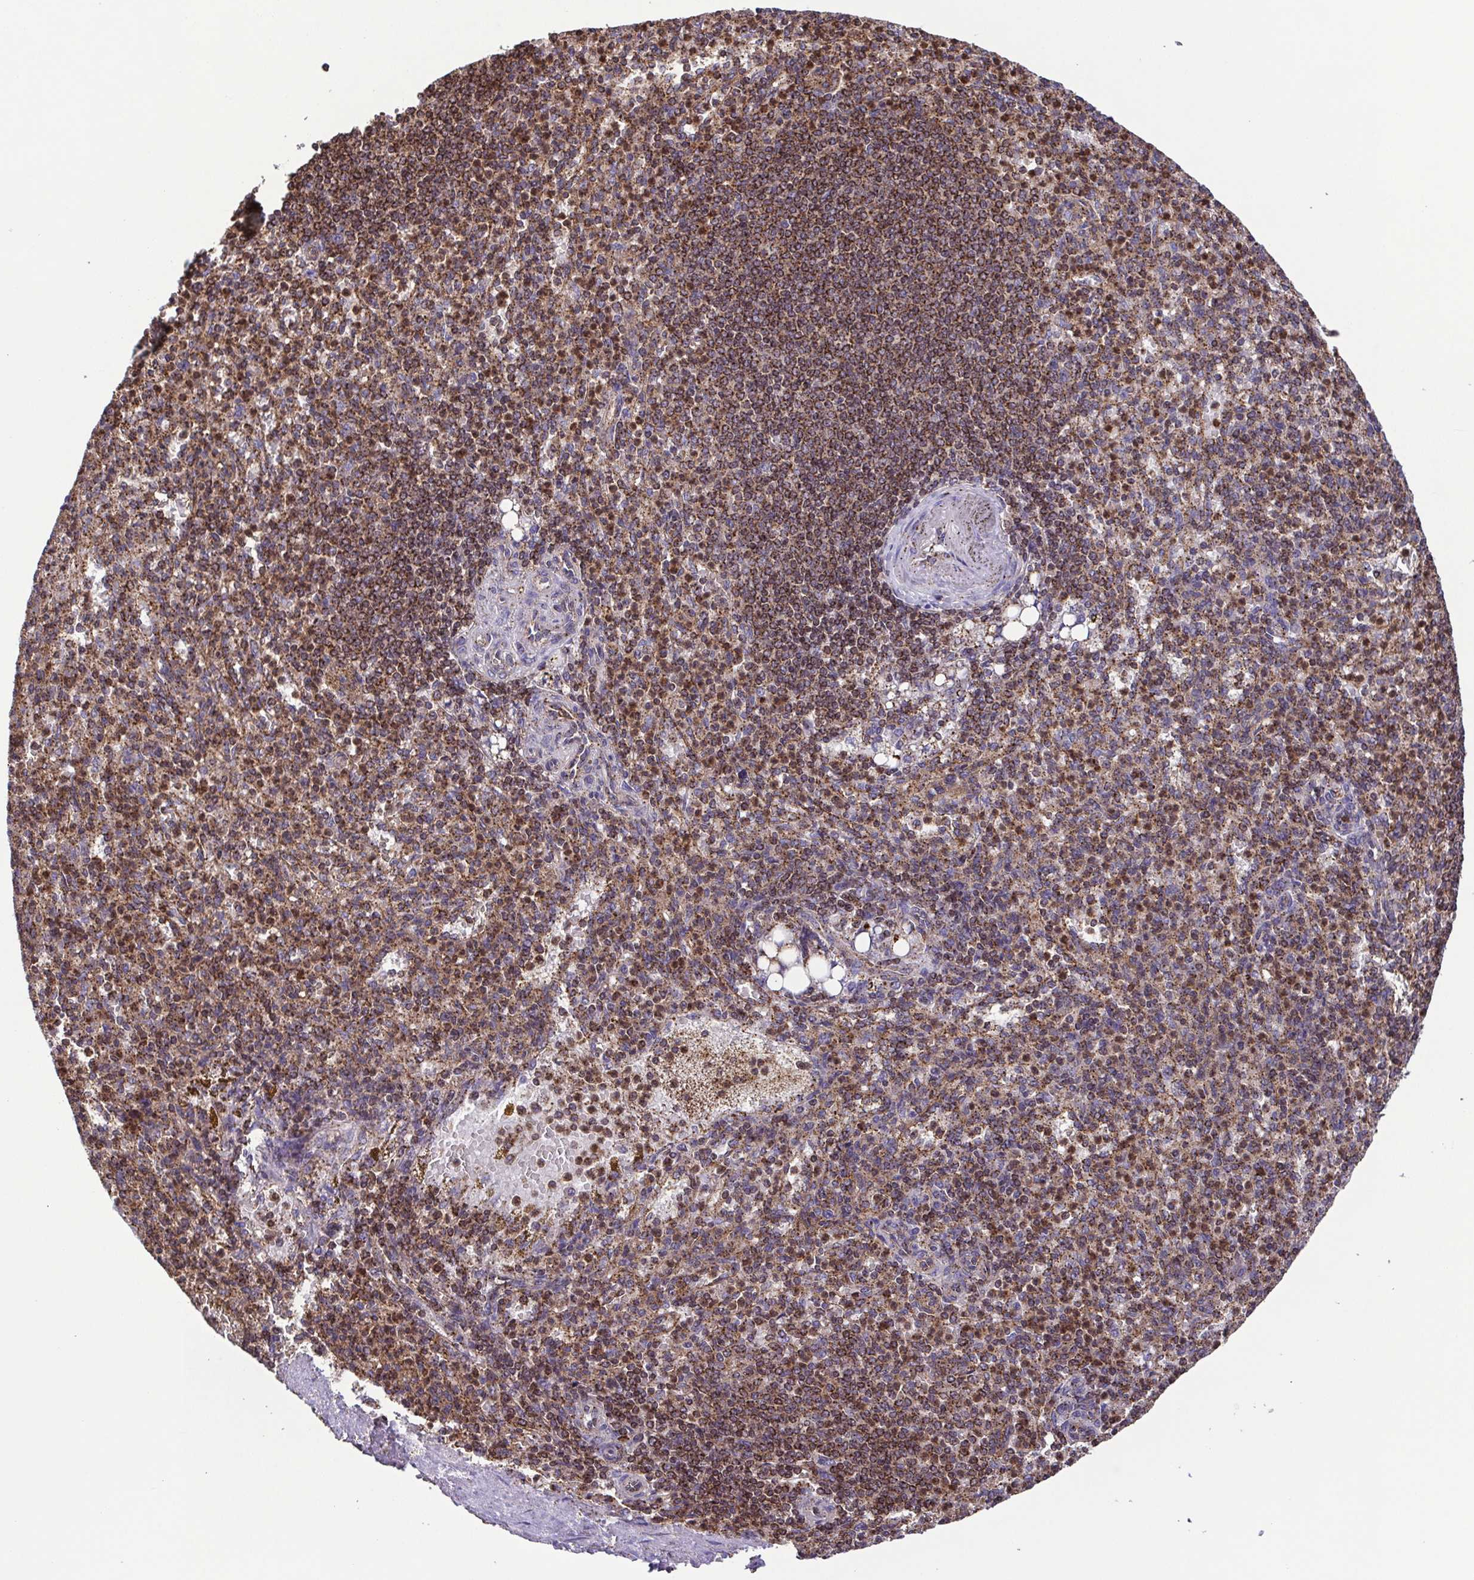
{"staining": {"intensity": "moderate", "quantity": ">75%", "location": "cytoplasmic/membranous,nuclear"}, "tissue": "spleen", "cell_type": "Cells in red pulp", "image_type": "normal", "snomed": [{"axis": "morphology", "description": "Normal tissue, NOS"}, {"axis": "topography", "description": "Spleen"}], "caption": "The histopathology image shows staining of normal spleen, revealing moderate cytoplasmic/membranous,nuclear protein staining (brown color) within cells in red pulp. (Stains: DAB in brown, nuclei in blue, Microscopy: brightfield microscopy at high magnification).", "gene": "CHMP1B", "patient": {"sex": "female", "age": 74}}